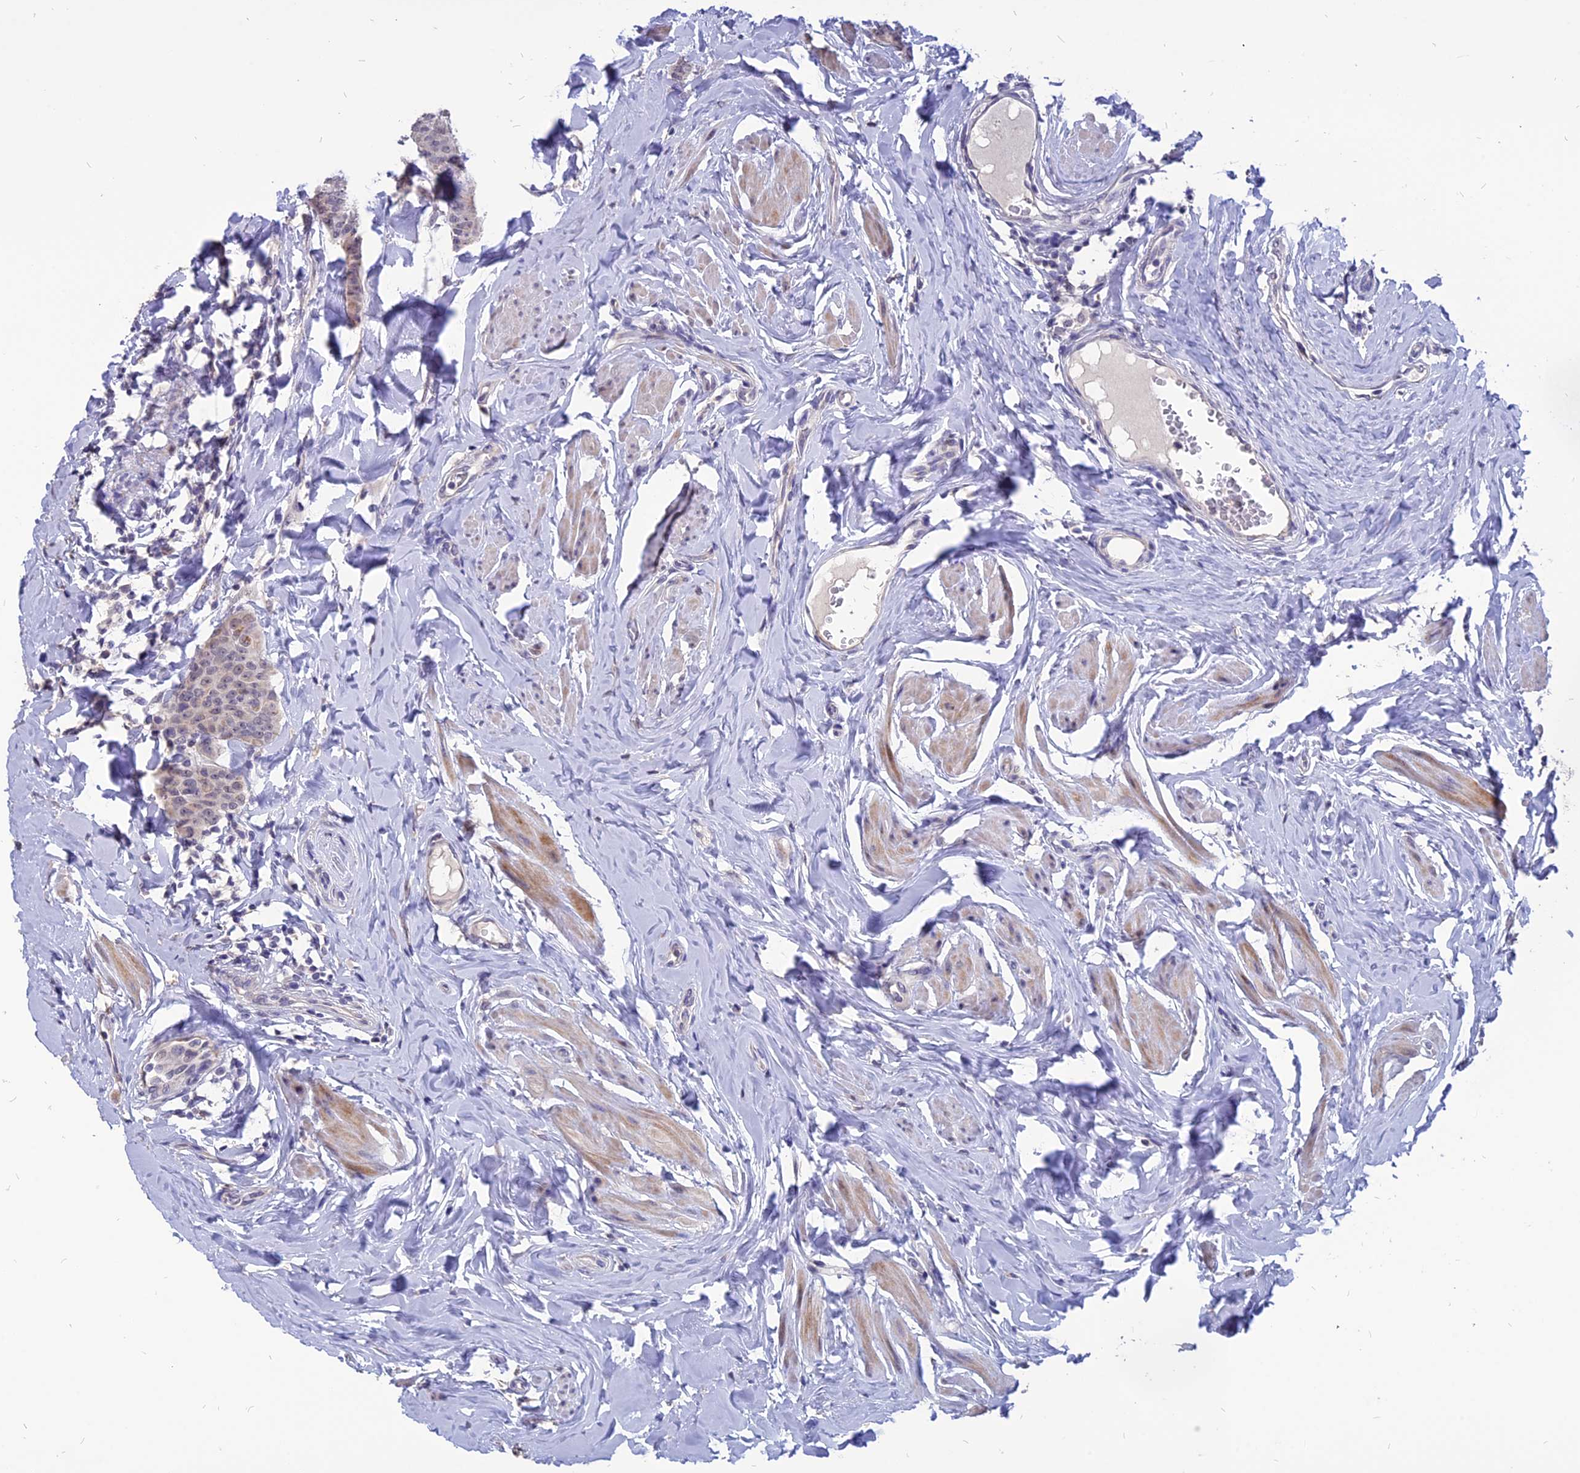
{"staining": {"intensity": "weak", "quantity": "25%-75%", "location": "nuclear"}, "tissue": "breast cancer", "cell_type": "Tumor cells", "image_type": "cancer", "snomed": [{"axis": "morphology", "description": "Duct carcinoma"}, {"axis": "topography", "description": "Breast"}], "caption": "Tumor cells display low levels of weak nuclear positivity in approximately 25%-75% of cells in human breast cancer.", "gene": "TMEM263", "patient": {"sex": "female", "age": 40}}